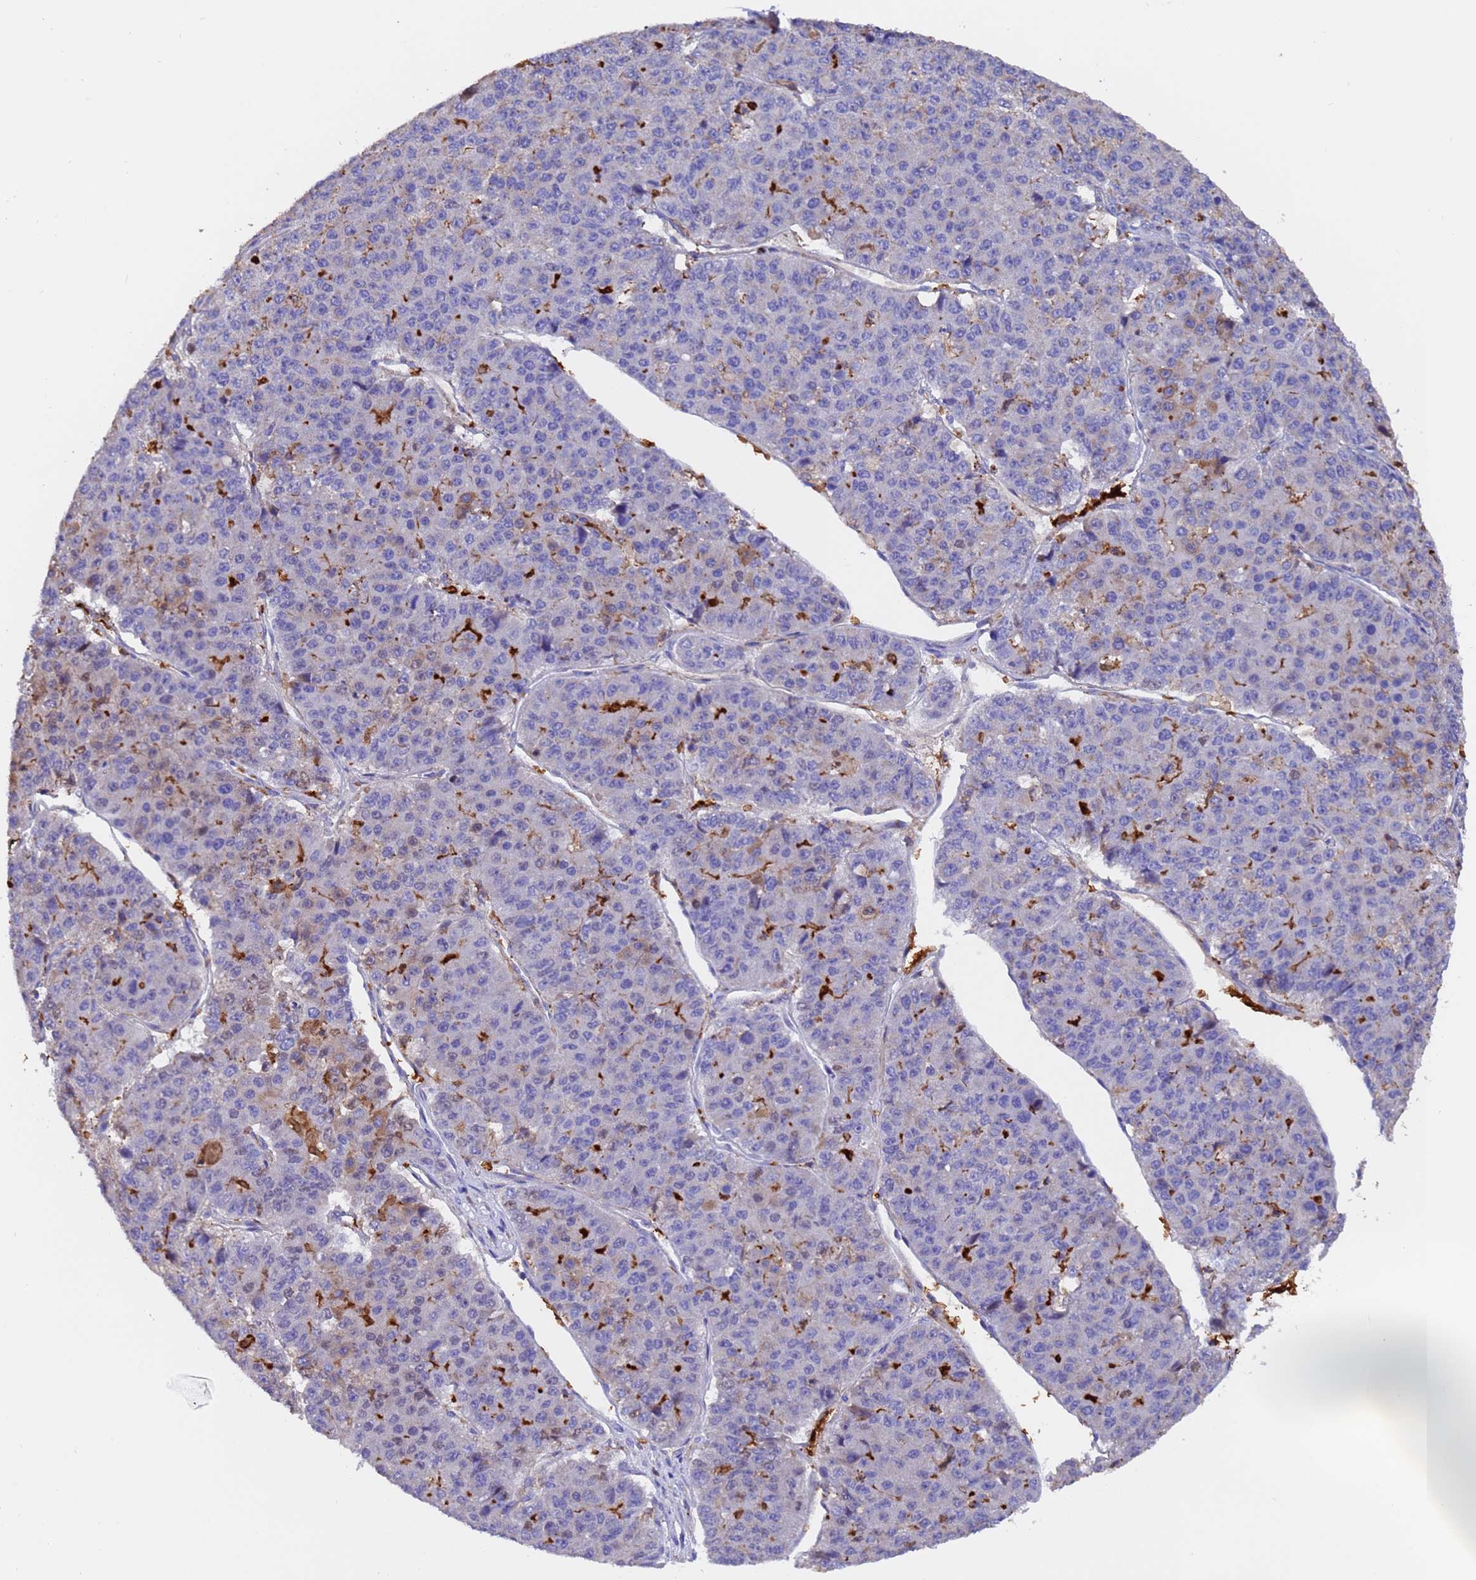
{"staining": {"intensity": "weak", "quantity": "<25%", "location": "cytoplasmic/membranous"}, "tissue": "pancreatic cancer", "cell_type": "Tumor cells", "image_type": "cancer", "snomed": [{"axis": "morphology", "description": "Adenocarcinoma, NOS"}, {"axis": "topography", "description": "Pancreas"}], "caption": "Tumor cells show no significant expression in adenocarcinoma (pancreatic).", "gene": "ELP6", "patient": {"sex": "male", "age": 50}}